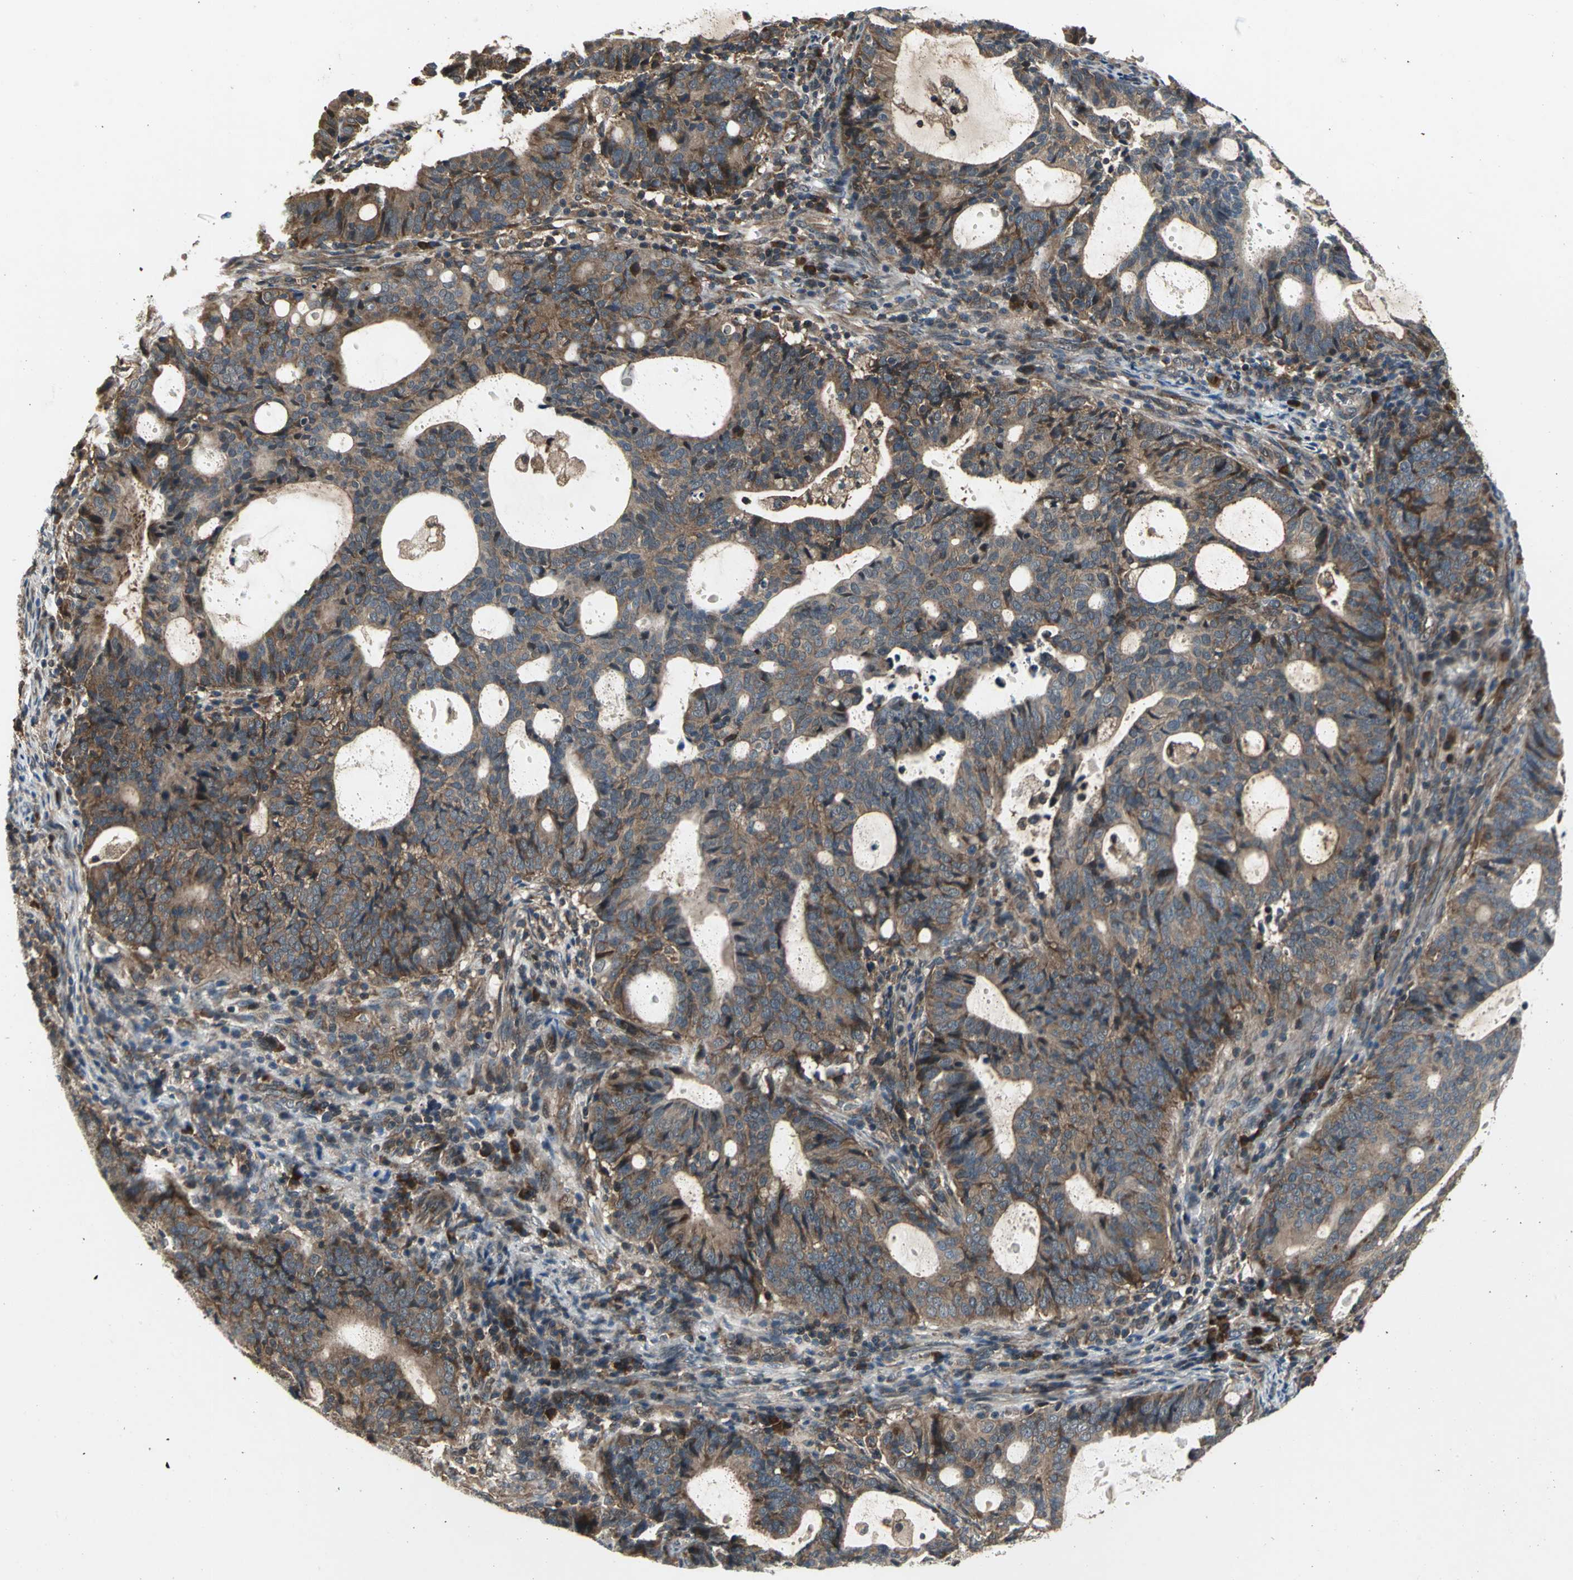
{"staining": {"intensity": "moderate", "quantity": ">75%", "location": "cytoplasmic/membranous"}, "tissue": "endometrial cancer", "cell_type": "Tumor cells", "image_type": "cancer", "snomed": [{"axis": "morphology", "description": "Adenocarcinoma, NOS"}, {"axis": "topography", "description": "Uterus"}], "caption": "Endometrial cancer (adenocarcinoma) tissue reveals moderate cytoplasmic/membranous staining in about >75% of tumor cells (DAB (3,3'-diaminobenzidine) IHC, brown staining for protein, blue staining for nuclei).", "gene": "EIF2B2", "patient": {"sex": "female", "age": 83}}